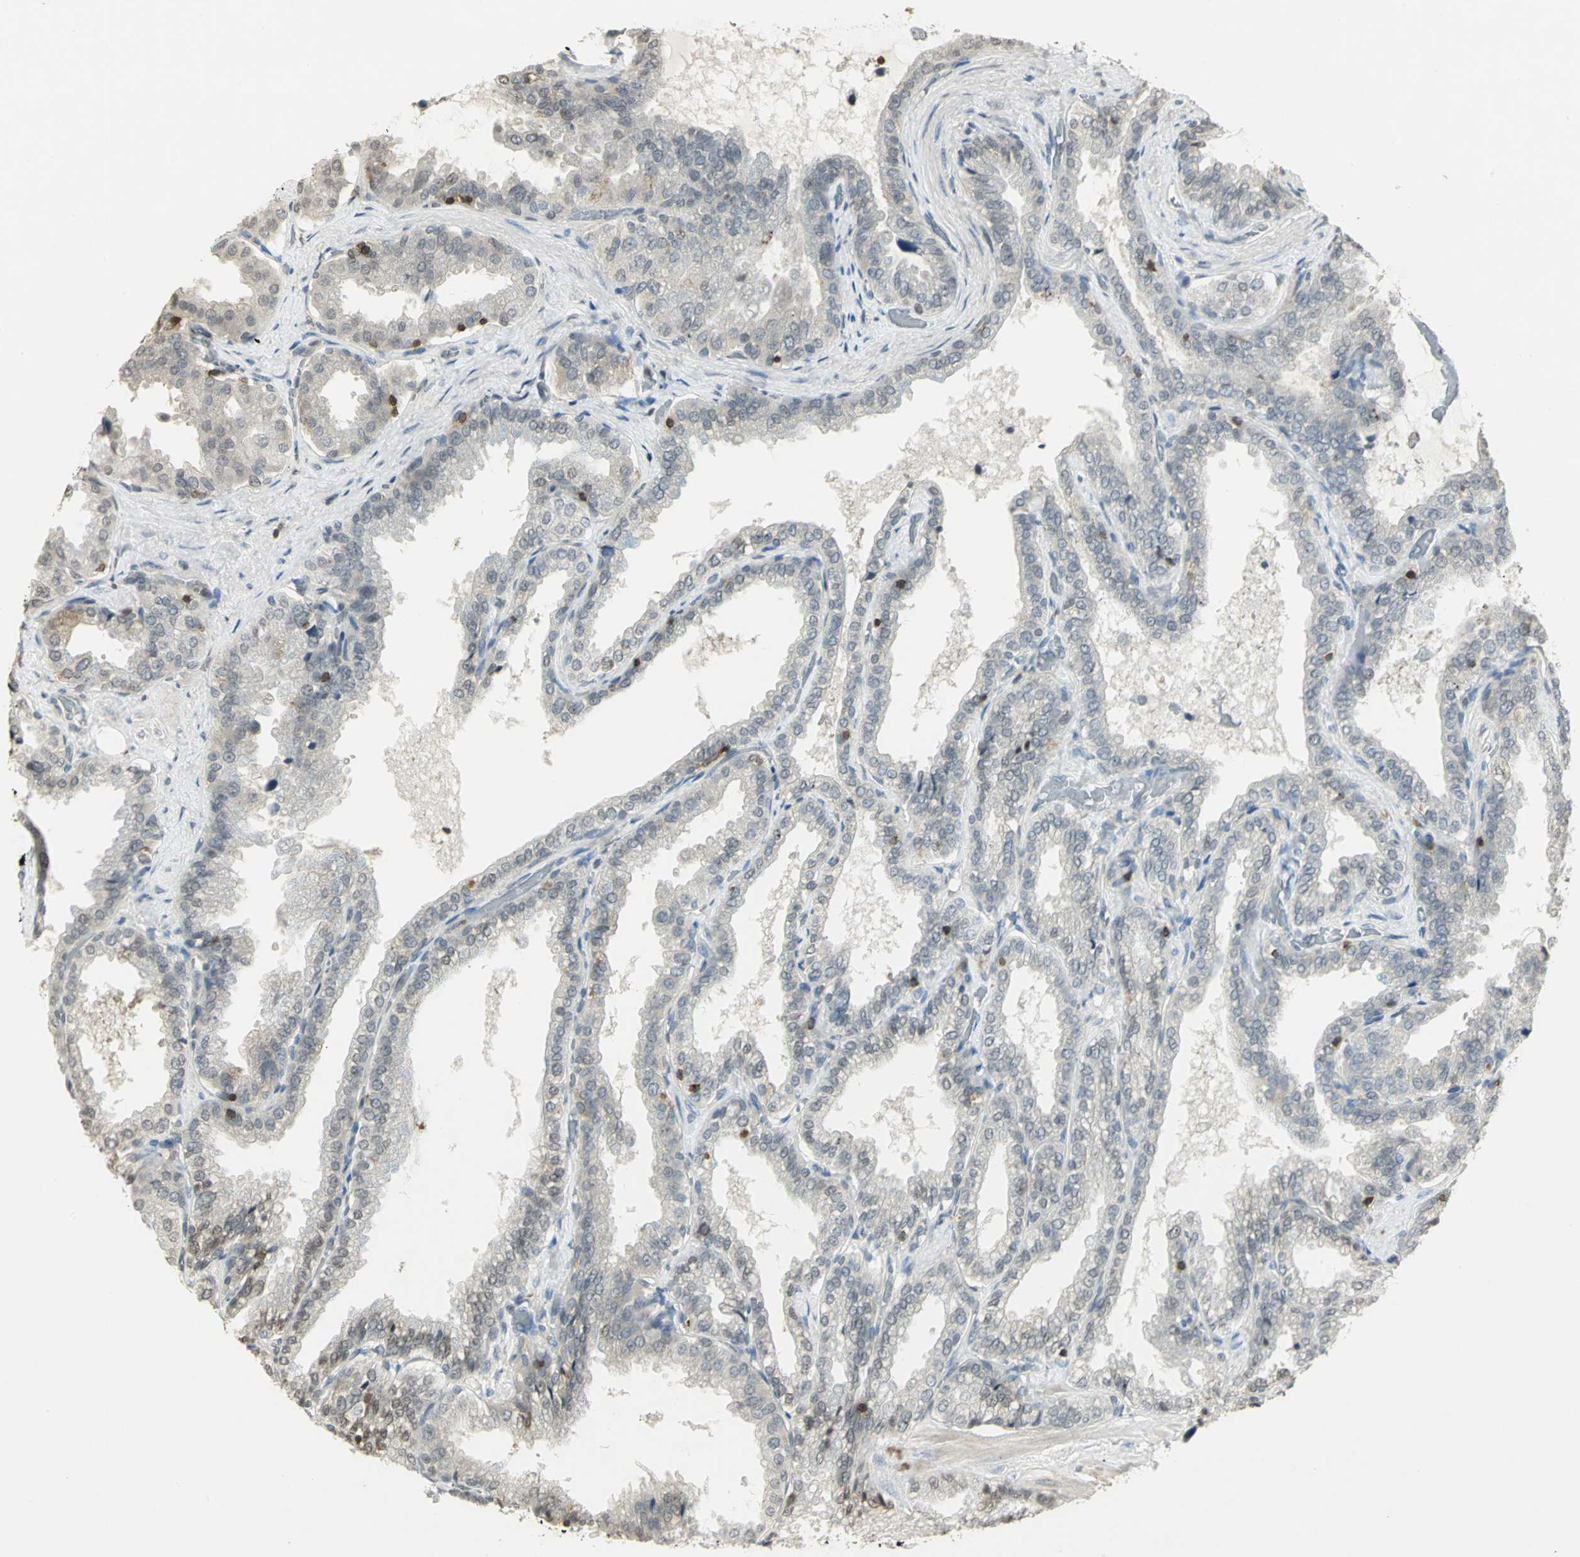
{"staining": {"intensity": "negative", "quantity": "none", "location": "none"}, "tissue": "seminal vesicle", "cell_type": "Glandular cells", "image_type": "normal", "snomed": [{"axis": "morphology", "description": "Normal tissue, NOS"}, {"axis": "topography", "description": "Seminal veicle"}], "caption": "The immunohistochemistry (IHC) image has no significant expression in glandular cells of seminal vesicle.", "gene": "IL16", "patient": {"sex": "male", "age": 46}}